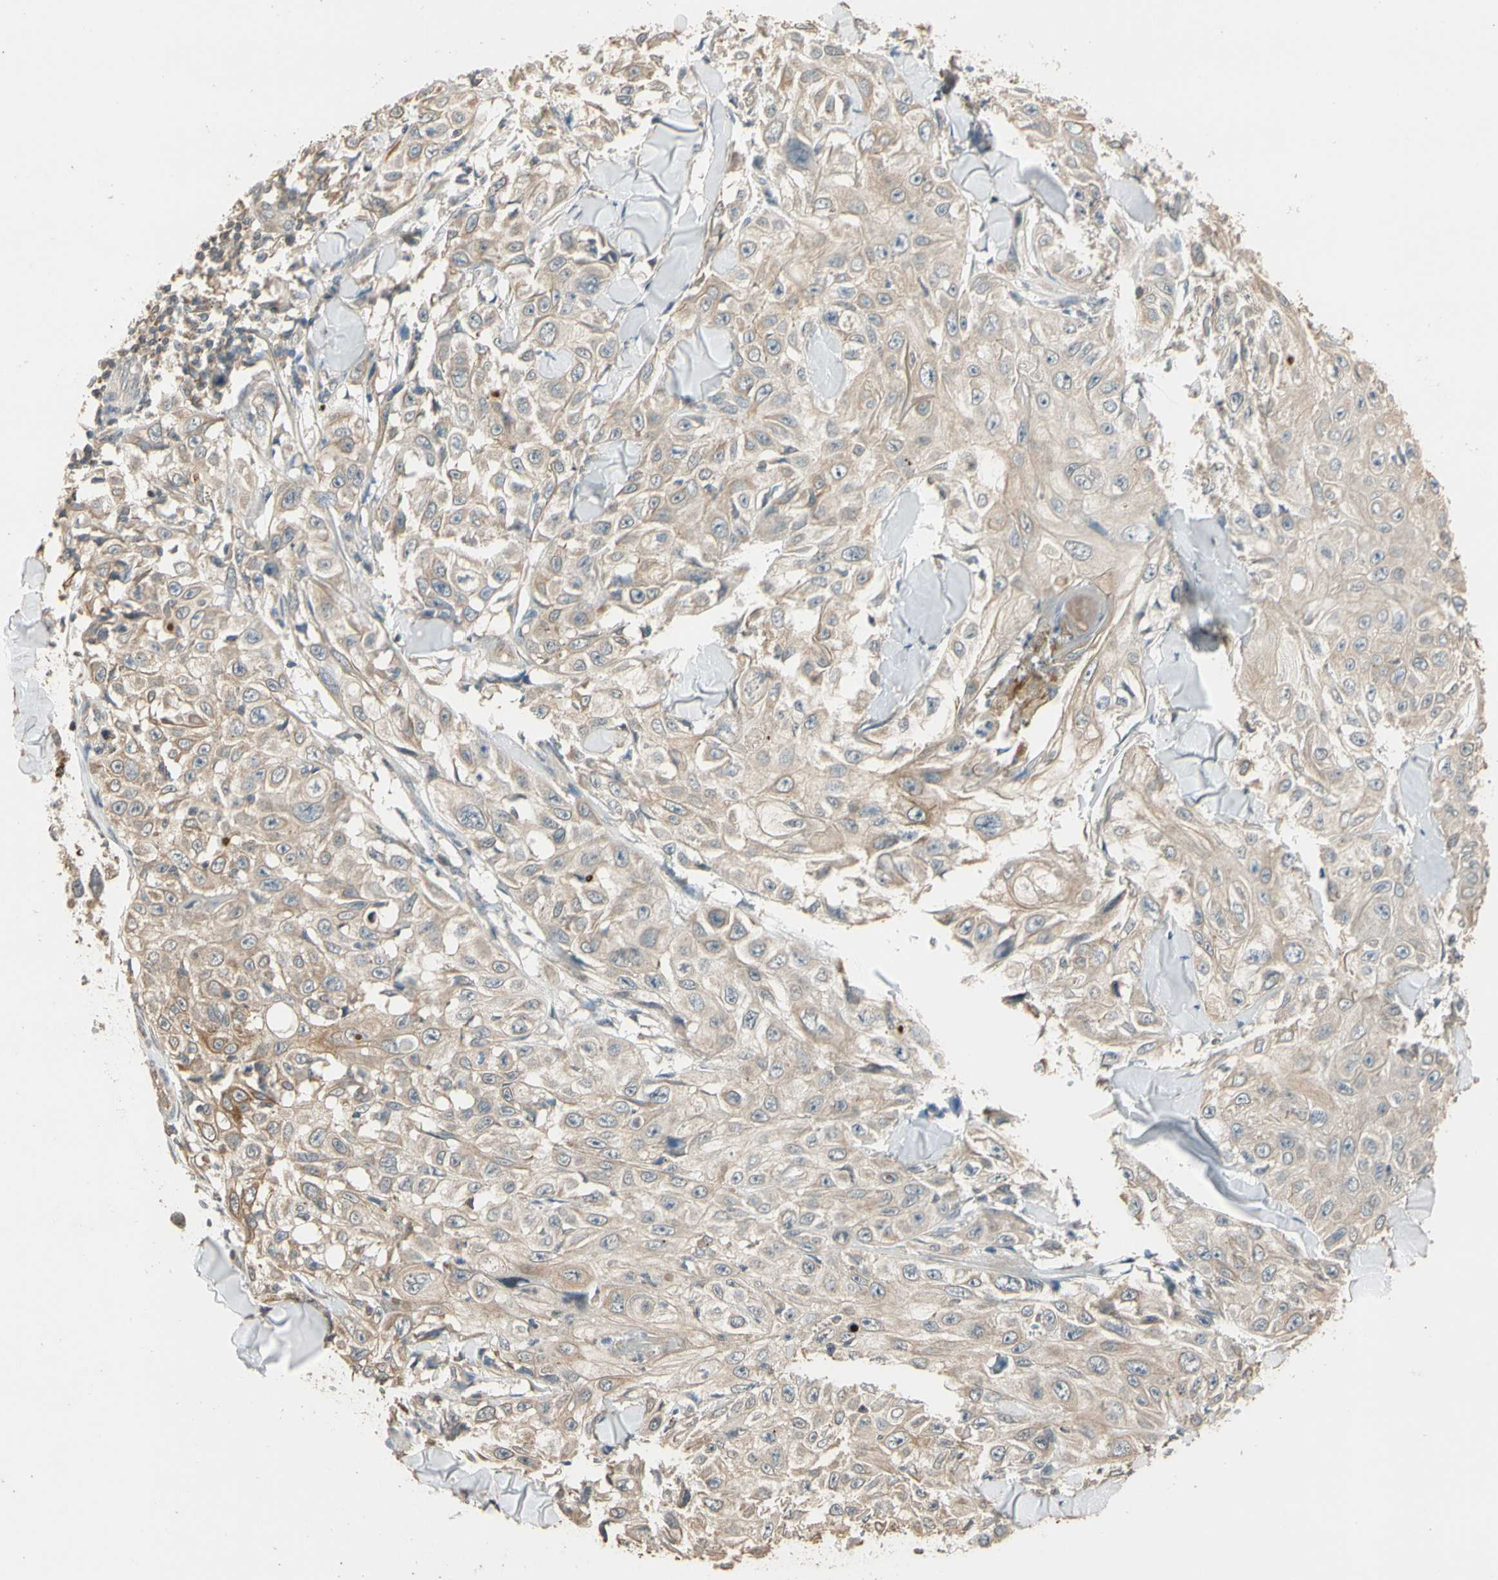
{"staining": {"intensity": "moderate", "quantity": ">75%", "location": "cytoplasmic/membranous"}, "tissue": "skin cancer", "cell_type": "Tumor cells", "image_type": "cancer", "snomed": [{"axis": "morphology", "description": "Squamous cell carcinoma, NOS"}, {"axis": "topography", "description": "Skin"}], "caption": "Immunohistochemistry micrograph of neoplastic tissue: skin cancer (squamous cell carcinoma) stained using IHC exhibits medium levels of moderate protein expression localized specifically in the cytoplasmic/membranous of tumor cells, appearing as a cytoplasmic/membranous brown color.", "gene": "MAP3K7", "patient": {"sex": "male", "age": 86}}